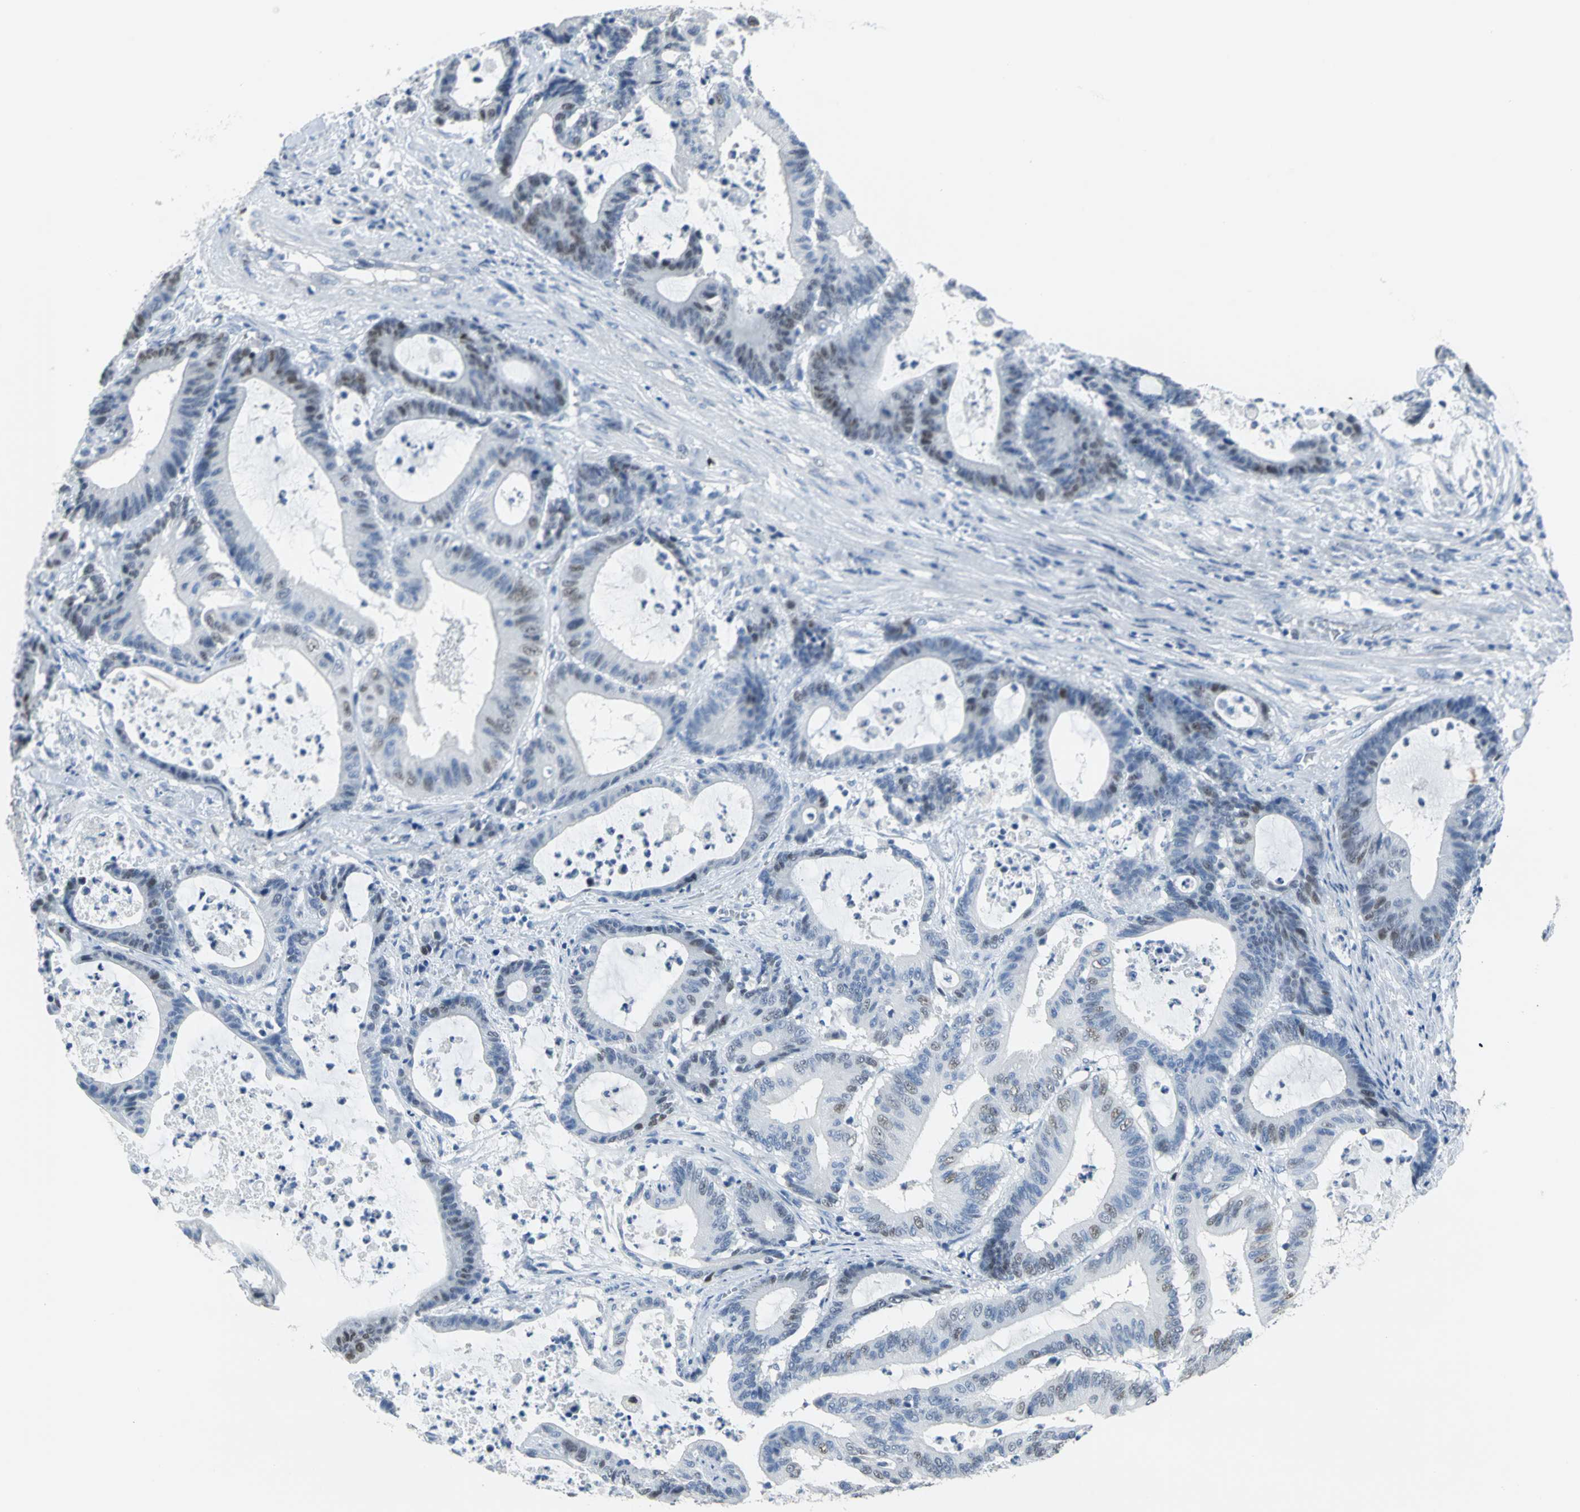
{"staining": {"intensity": "moderate", "quantity": "25%-75%", "location": "nuclear"}, "tissue": "colorectal cancer", "cell_type": "Tumor cells", "image_type": "cancer", "snomed": [{"axis": "morphology", "description": "Adenocarcinoma, NOS"}, {"axis": "topography", "description": "Colon"}], "caption": "Tumor cells demonstrate moderate nuclear positivity in approximately 25%-75% of cells in colorectal cancer (adenocarcinoma). (DAB (3,3'-diaminobenzidine) IHC with brightfield microscopy, high magnification).", "gene": "MCM3", "patient": {"sex": "female", "age": 84}}